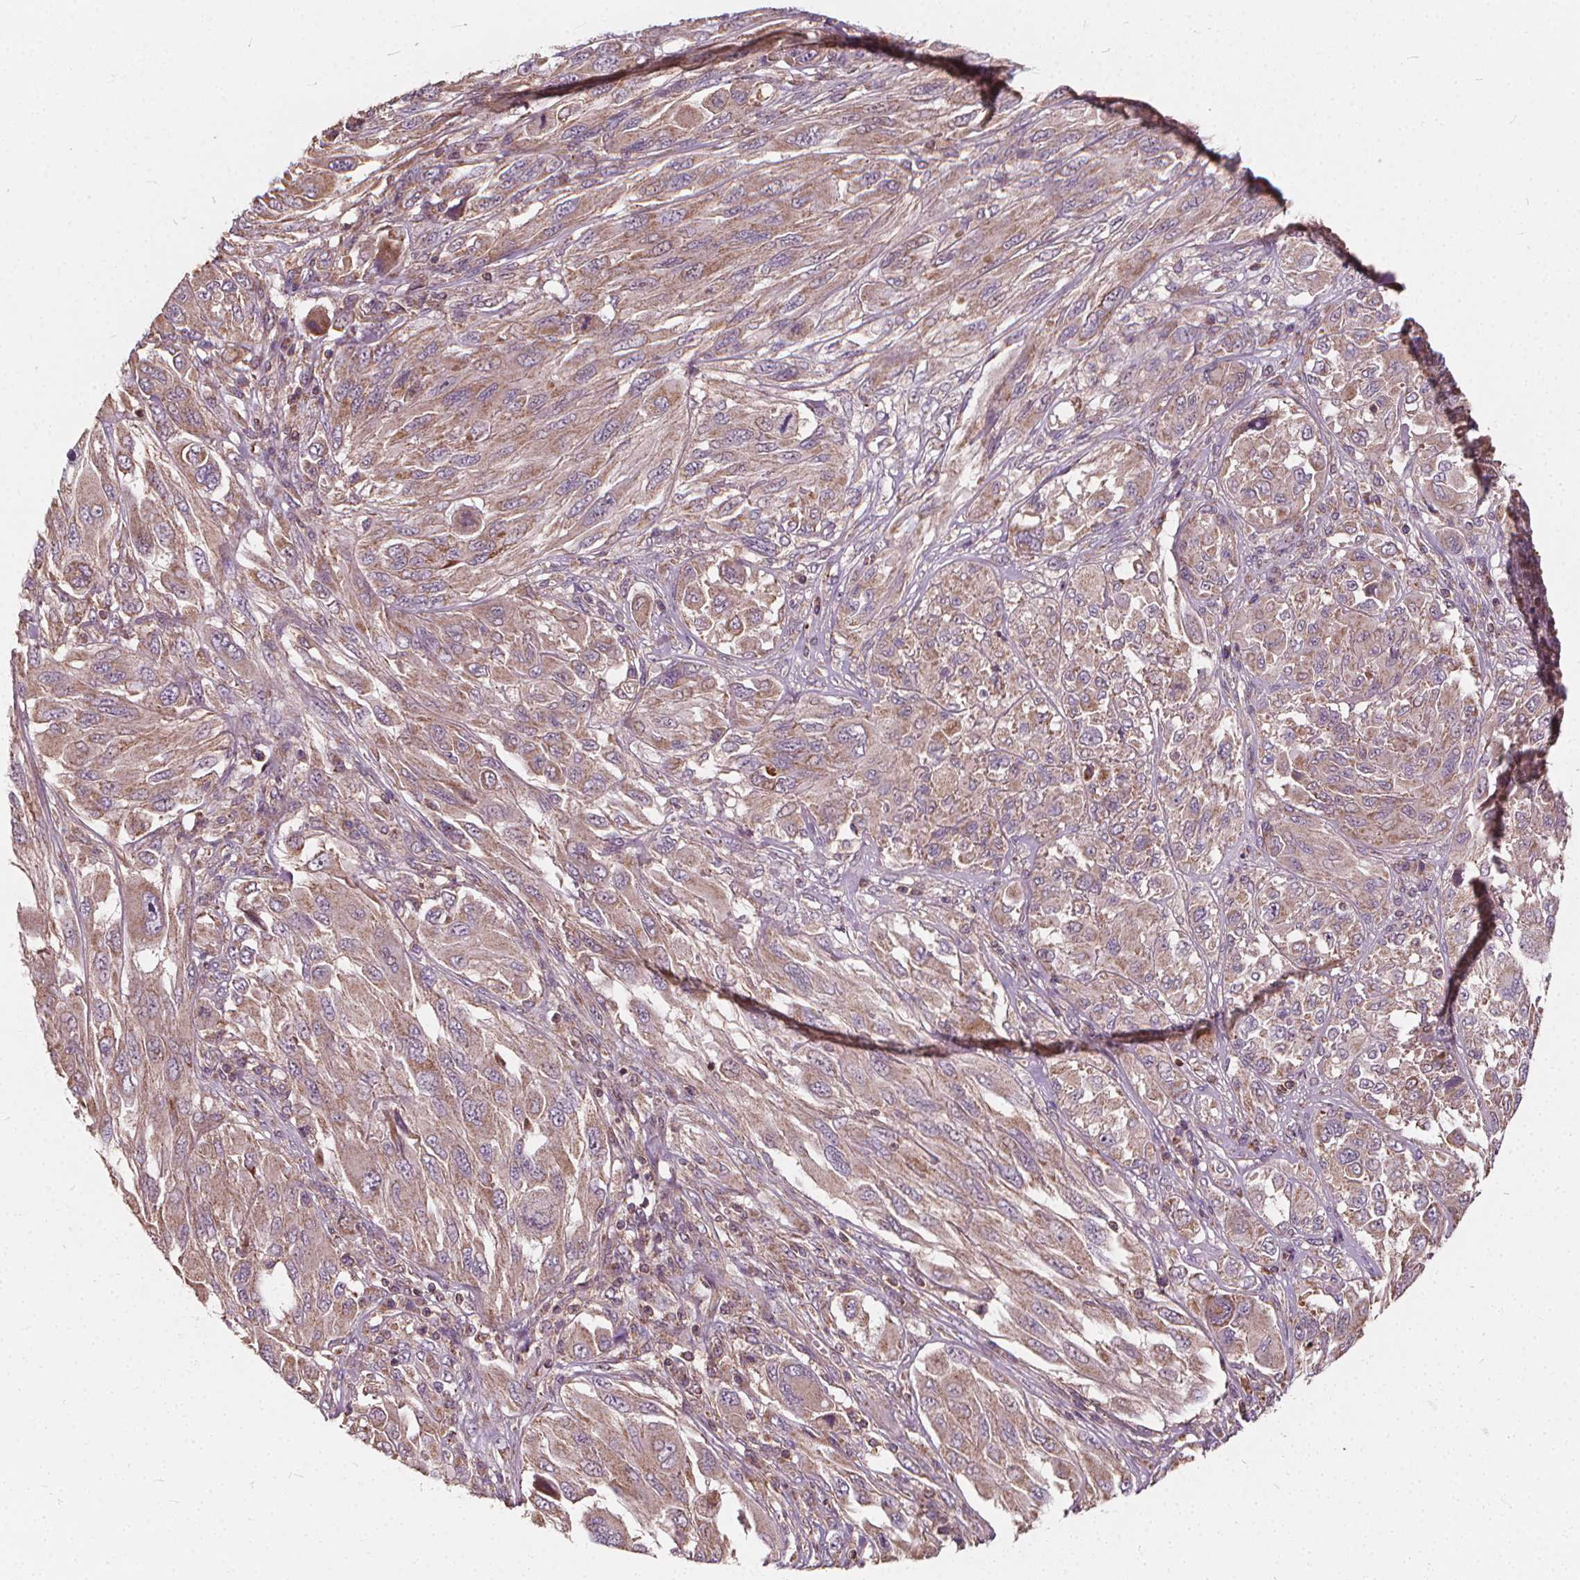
{"staining": {"intensity": "weak", "quantity": ">75%", "location": "cytoplasmic/membranous"}, "tissue": "melanoma", "cell_type": "Tumor cells", "image_type": "cancer", "snomed": [{"axis": "morphology", "description": "Malignant melanoma, NOS"}, {"axis": "topography", "description": "Skin"}], "caption": "This histopathology image reveals malignant melanoma stained with immunohistochemistry to label a protein in brown. The cytoplasmic/membranous of tumor cells show weak positivity for the protein. Nuclei are counter-stained blue.", "gene": "ORAI2", "patient": {"sex": "female", "age": 91}}